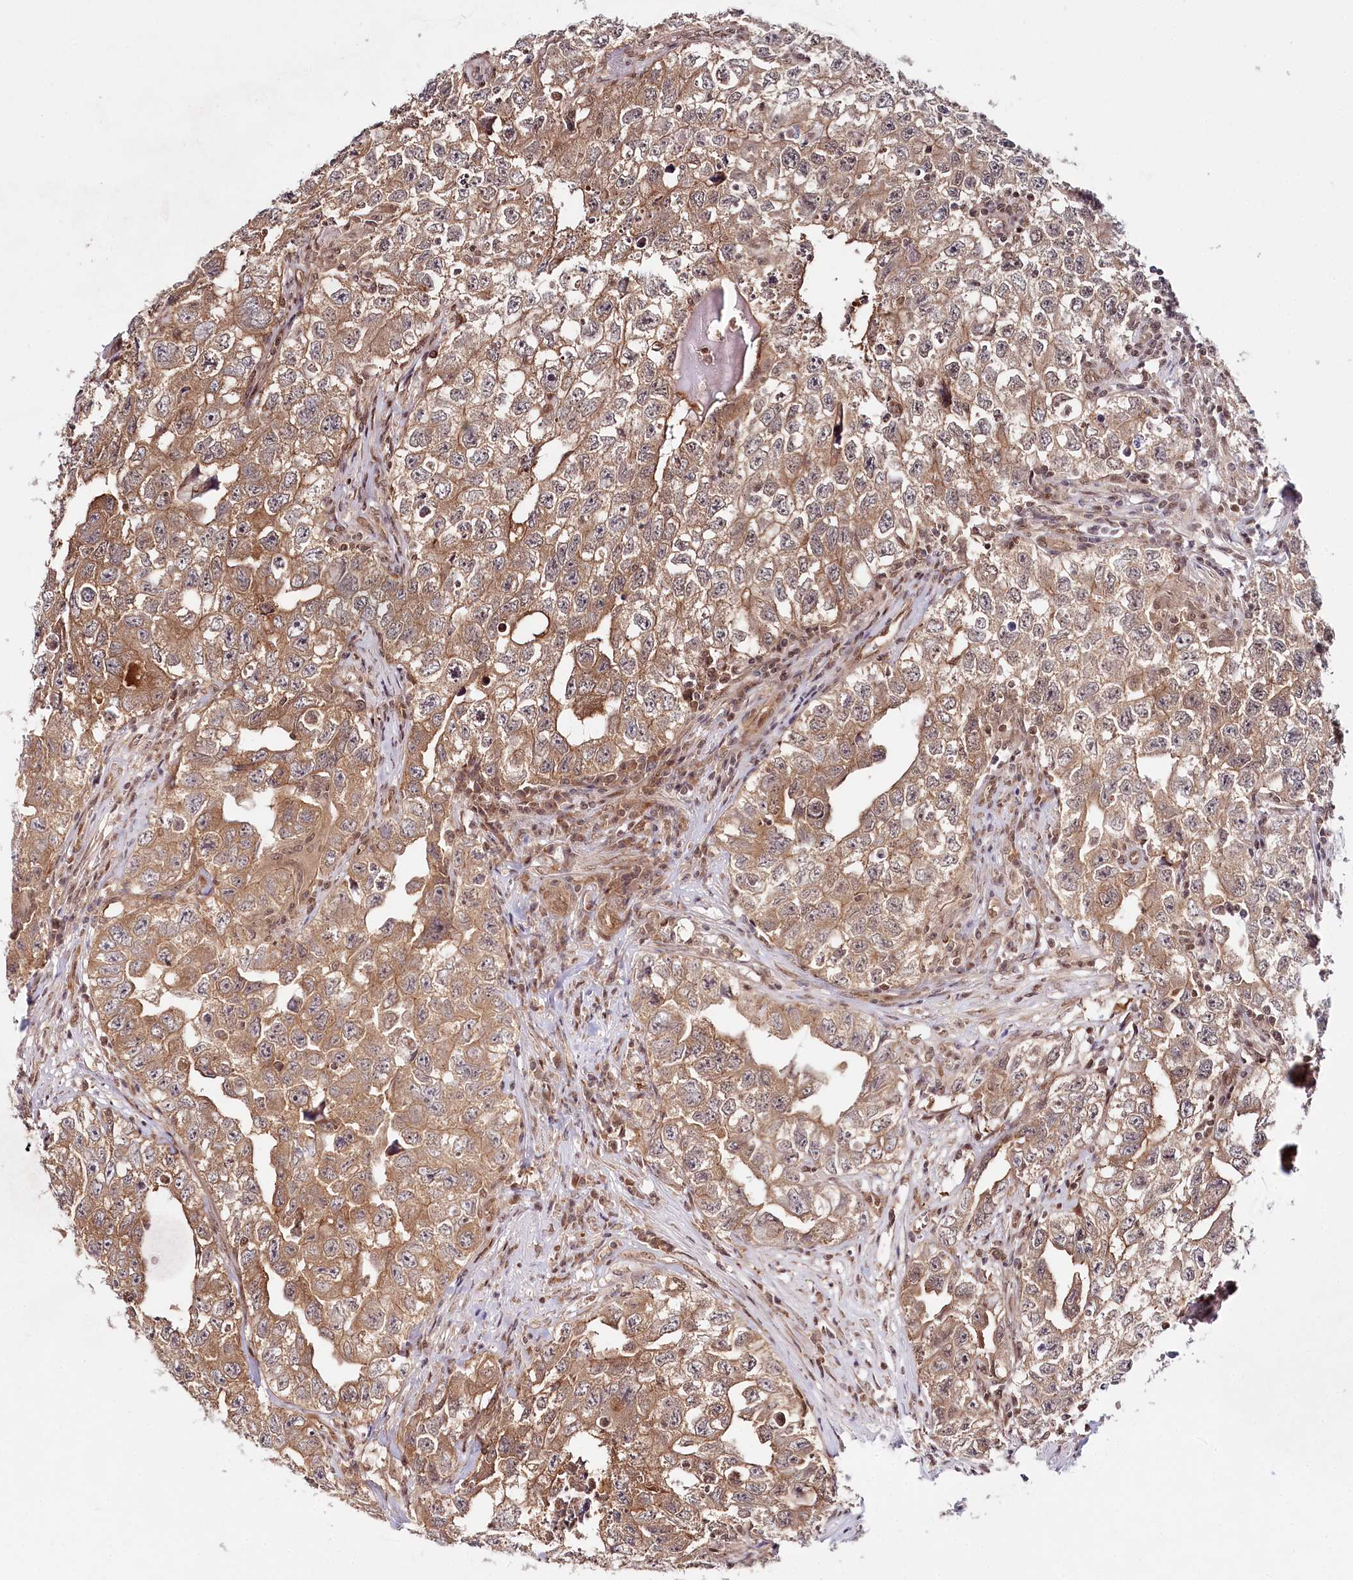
{"staining": {"intensity": "moderate", "quantity": ">75%", "location": "cytoplasmic/membranous"}, "tissue": "testis cancer", "cell_type": "Tumor cells", "image_type": "cancer", "snomed": [{"axis": "morphology", "description": "Seminoma, NOS"}, {"axis": "morphology", "description": "Carcinoma, Embryonal, NOS"}, {"axis": "topography", "description": "Testis"}], "caption": "Testis cancer (embryonal carcinoma) stained with a protein marker reveals moderate staining in tumor cells.", "gene": "CCDC65", "patient": {"sex": "male", "age": 43}}